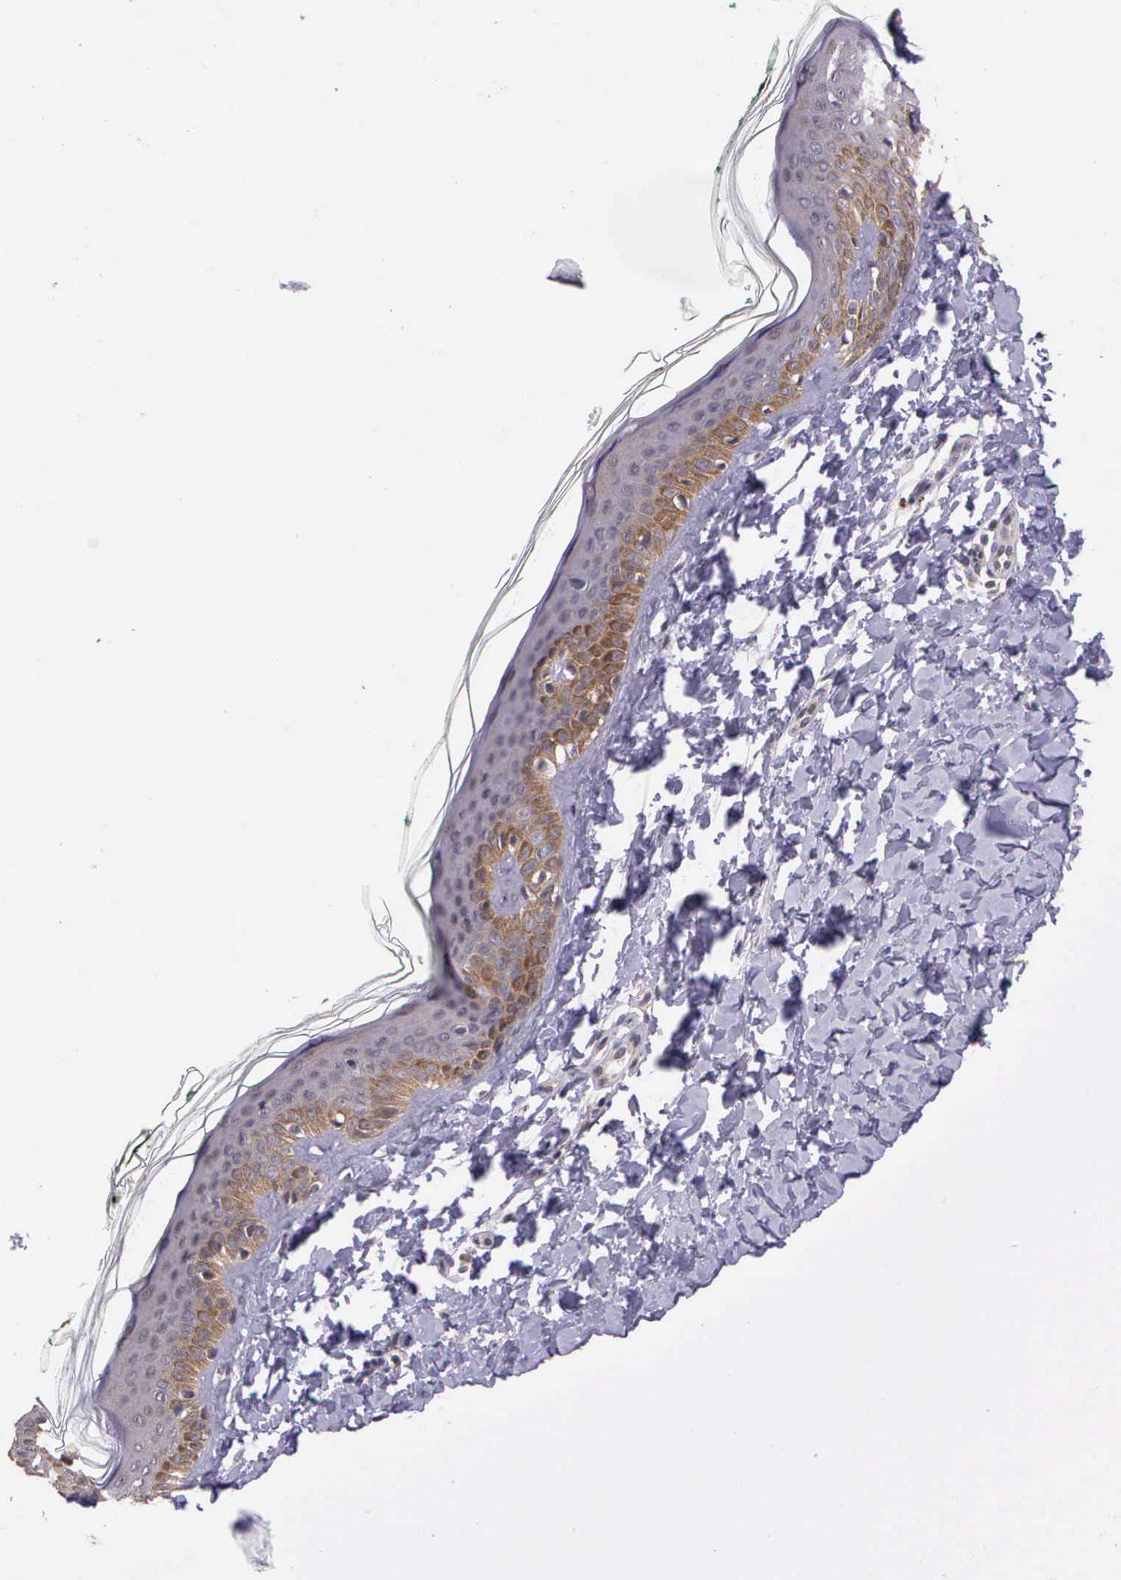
{"staining": {"intensity": "moderate", "quantity": ">75%", "location": "cytoplasmic/membranous"}, "tissue": "melanoma", "cell_type": "Tumor cells", "image_type": "cancer", "snomed": [{"axis": "morphology", "description": "Malignant melanoma, NOS"}, {"axis": "topography", "description": "Skin"}], "caption": "DAB (3,3'-diaminobenzidine) immunohistochemical staining of malignant melanoma displays moderate cytoplasmic/membranous protein expression in about >75% of tumor cells. (Brightfield microscopy of DAB IHC at high magnification).", "gene": "PRICKLE3", "patient": {"sex": "male", "age": 45}}